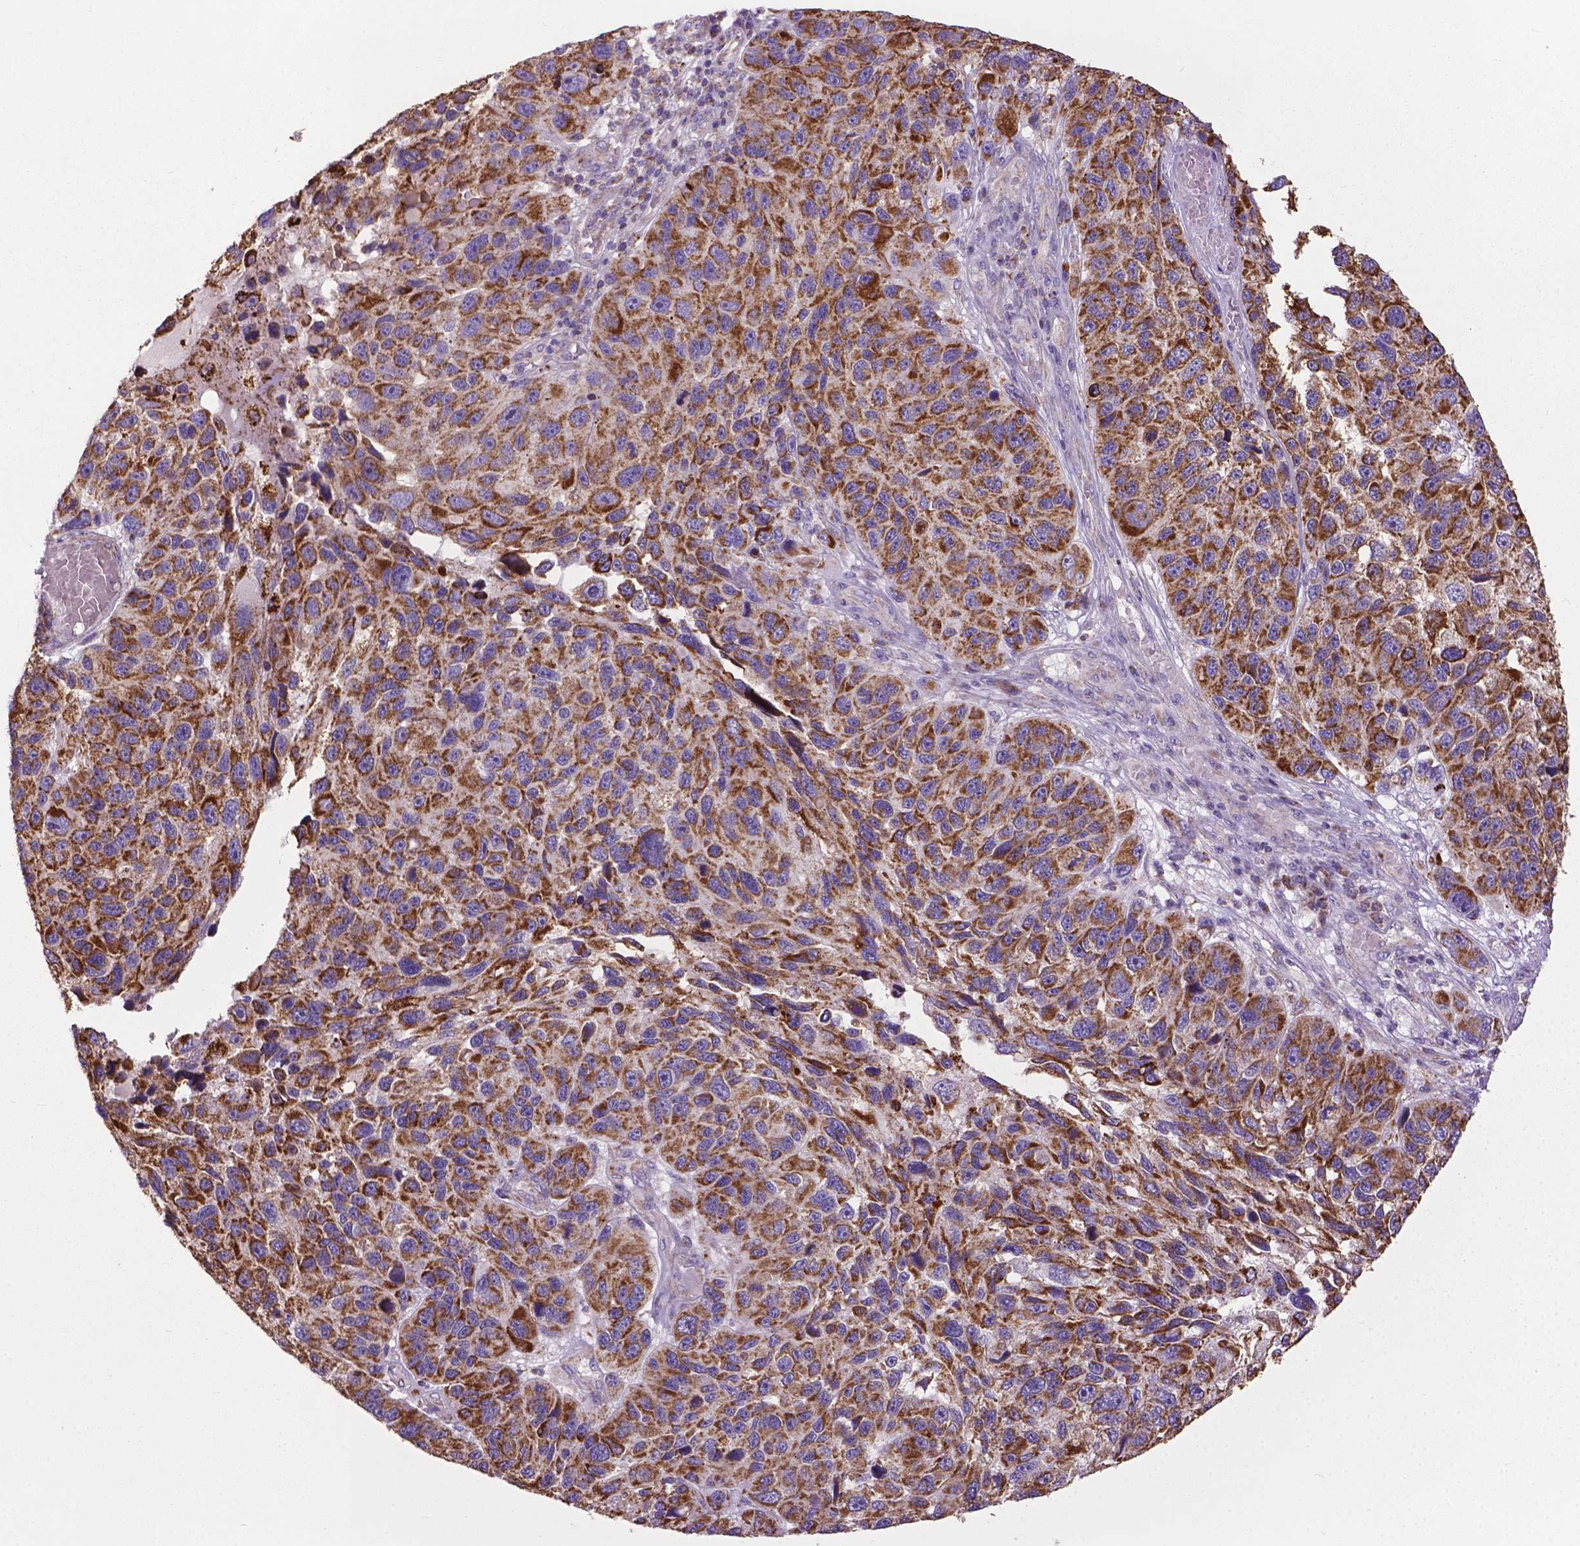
{"staining": {"intensity": "strong", "quantity": ">75%", "location": "cytoplasmic/membranous"}, "tissue": "melanoma", "cell_type": "Tumor cells", "image_type": "cancer", "snomed": [{"axis": "morphology", "description": "Malignant melanoma, NOS"}, {"axis": "topography", "description": "Skin"}], "caption": "Strong cytoplasmic/membranous staining is seen in about >75% of tumor cells in malignant melanoma. (Stains: DAB in brown, nuclei in blue, Microscopy: brightfield microscopy at high magnification).", "gene": "VDAC1", "patient": {"sex": "male", "age": 53}}